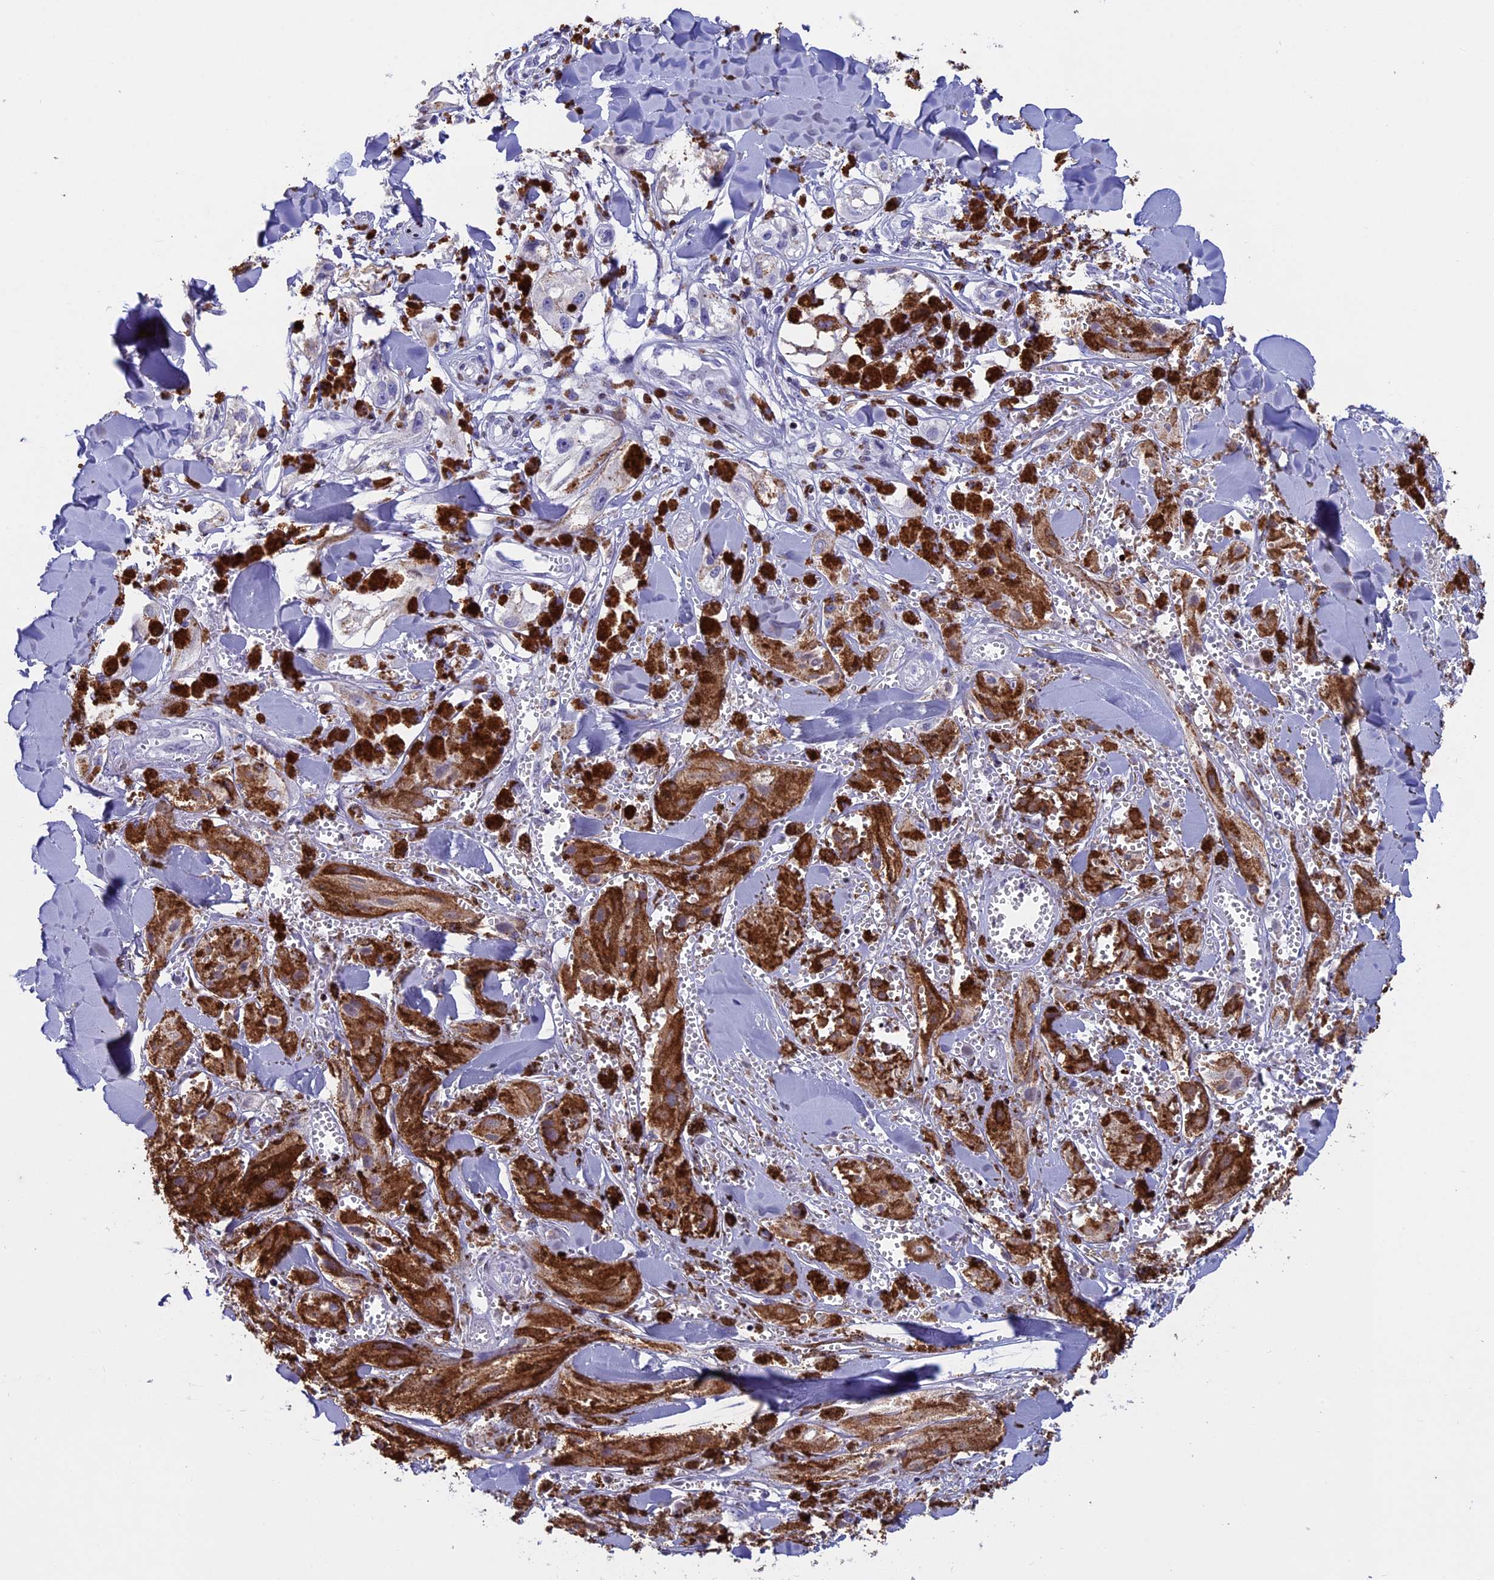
{"staining": {"intensity": "strong", "quantity": "25%-75%", "location": "cytoplasmic/membranous"}, "tissue": "melanoma", "cell_type": "Tumor cells", "image_type": "cancer", "snomed": [{"axis": "morphology", "description": "Malignant melanoma, NOS"}, {"axis": "topography", "description": "Skin"}], "caption": "Brown immunohistochemical staining in malignant melanoma displays strong cytoplasmic/membranous positivity in about 25%-75% of tumor cells. The staining is performed using DAB brown chromogen to label protein expression. The nuclei are counter-stained blue using hematoxylin.", "gene": "BTBD3", "patient": {"sex": "male", "age": 88}}